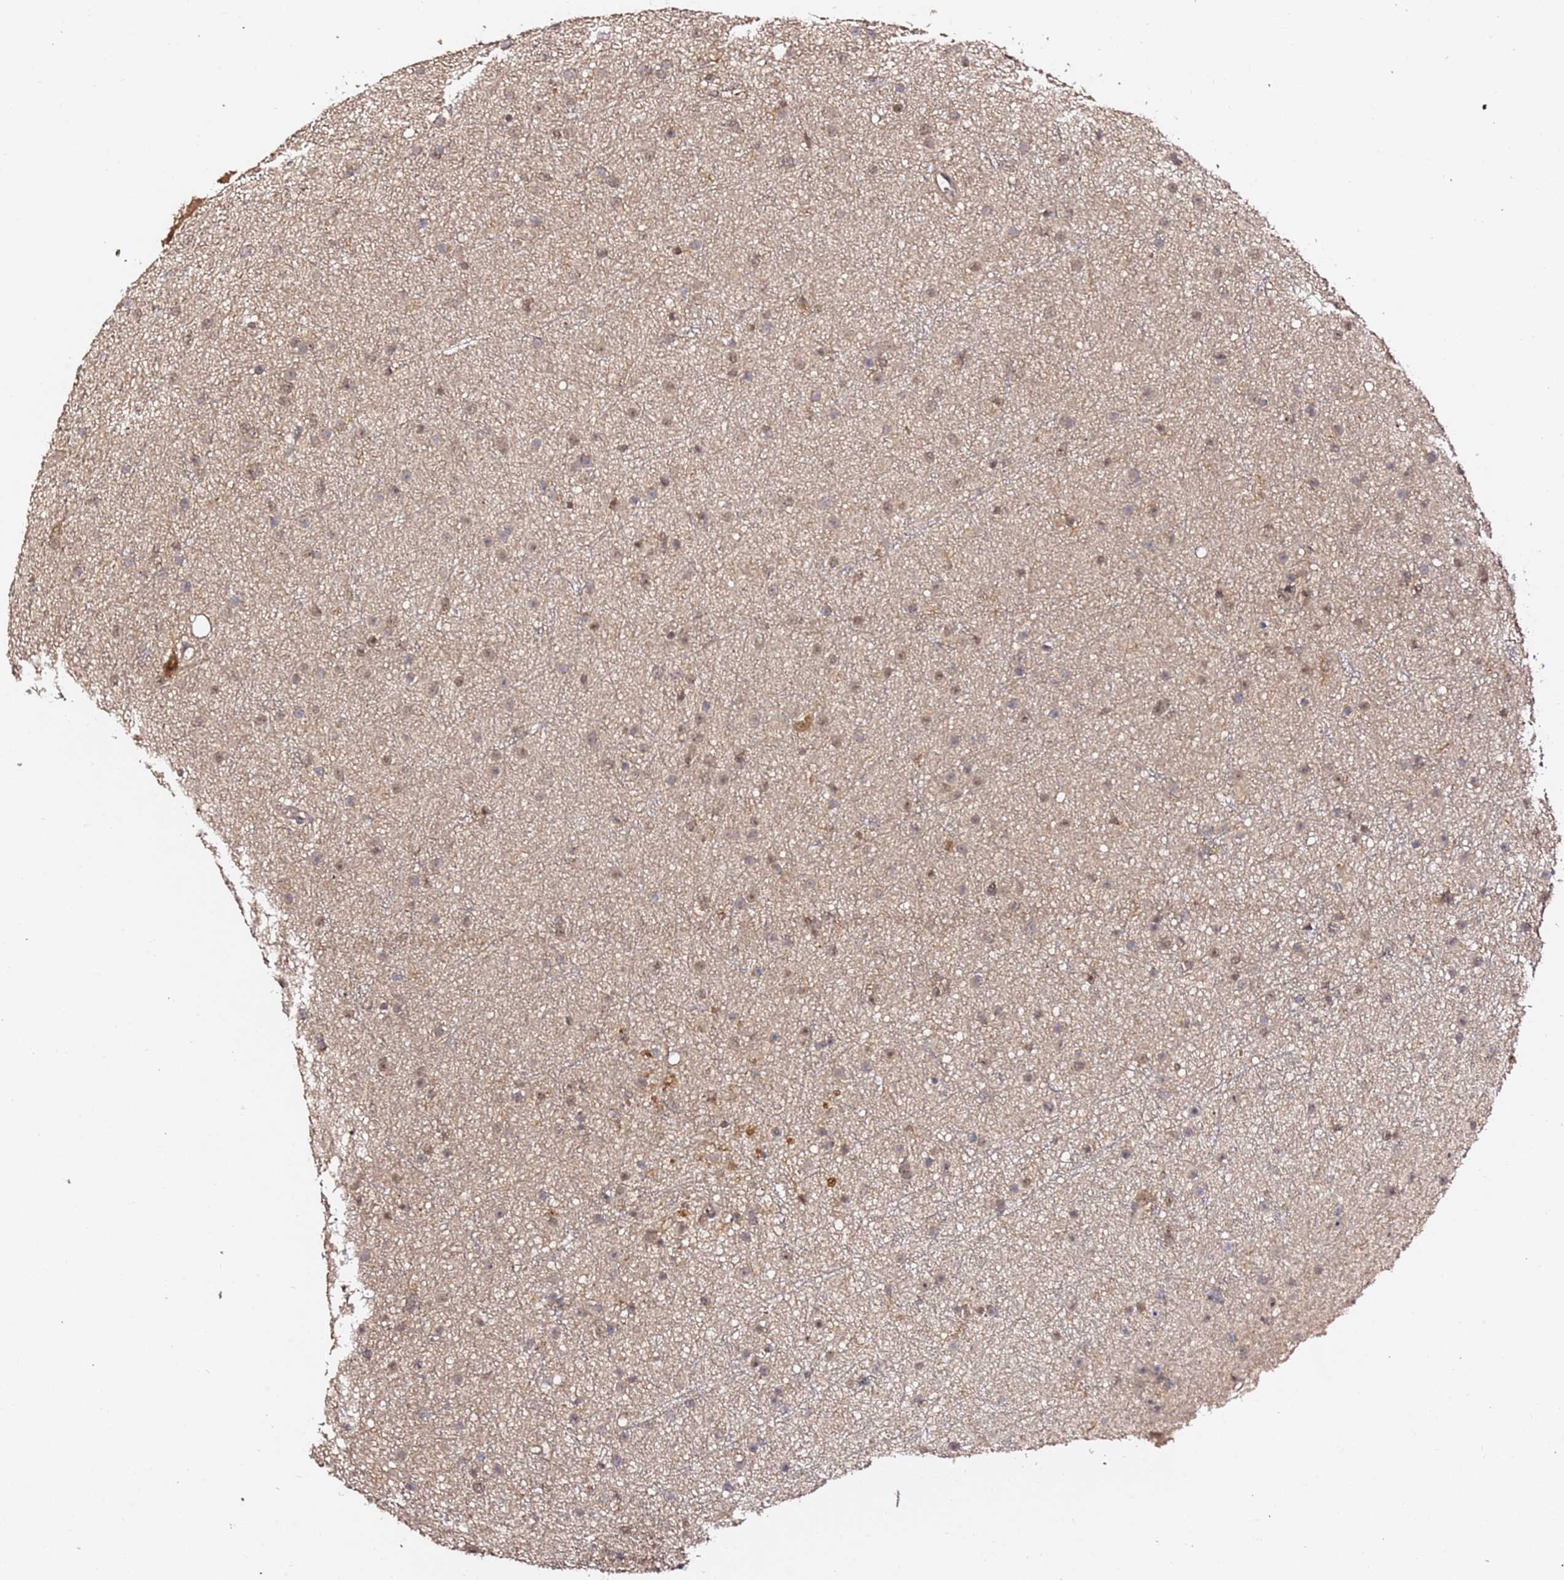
{"staining": {"intensity": "weak", "quantity": "25%-75%", "location": "nuclear"}, "tissue": "glioma", "cell_type": "Tumor cells", "image_type": "cancer", "snomed": [{"axis": "morphology", "description": "Glioma, malignant, Low grade"}, {"axis": "topography", "description": "Cerebral cortex"}], "caption": "A photomicrograph of malignant low-grade glioma stained for a protein displays weak nuclear brown staining in tumor cells. (Brightfield microscopy of DAB IHC at high magnification).", "gene": "OR5V1", "patient": {"sex": "female", "age": 39}}